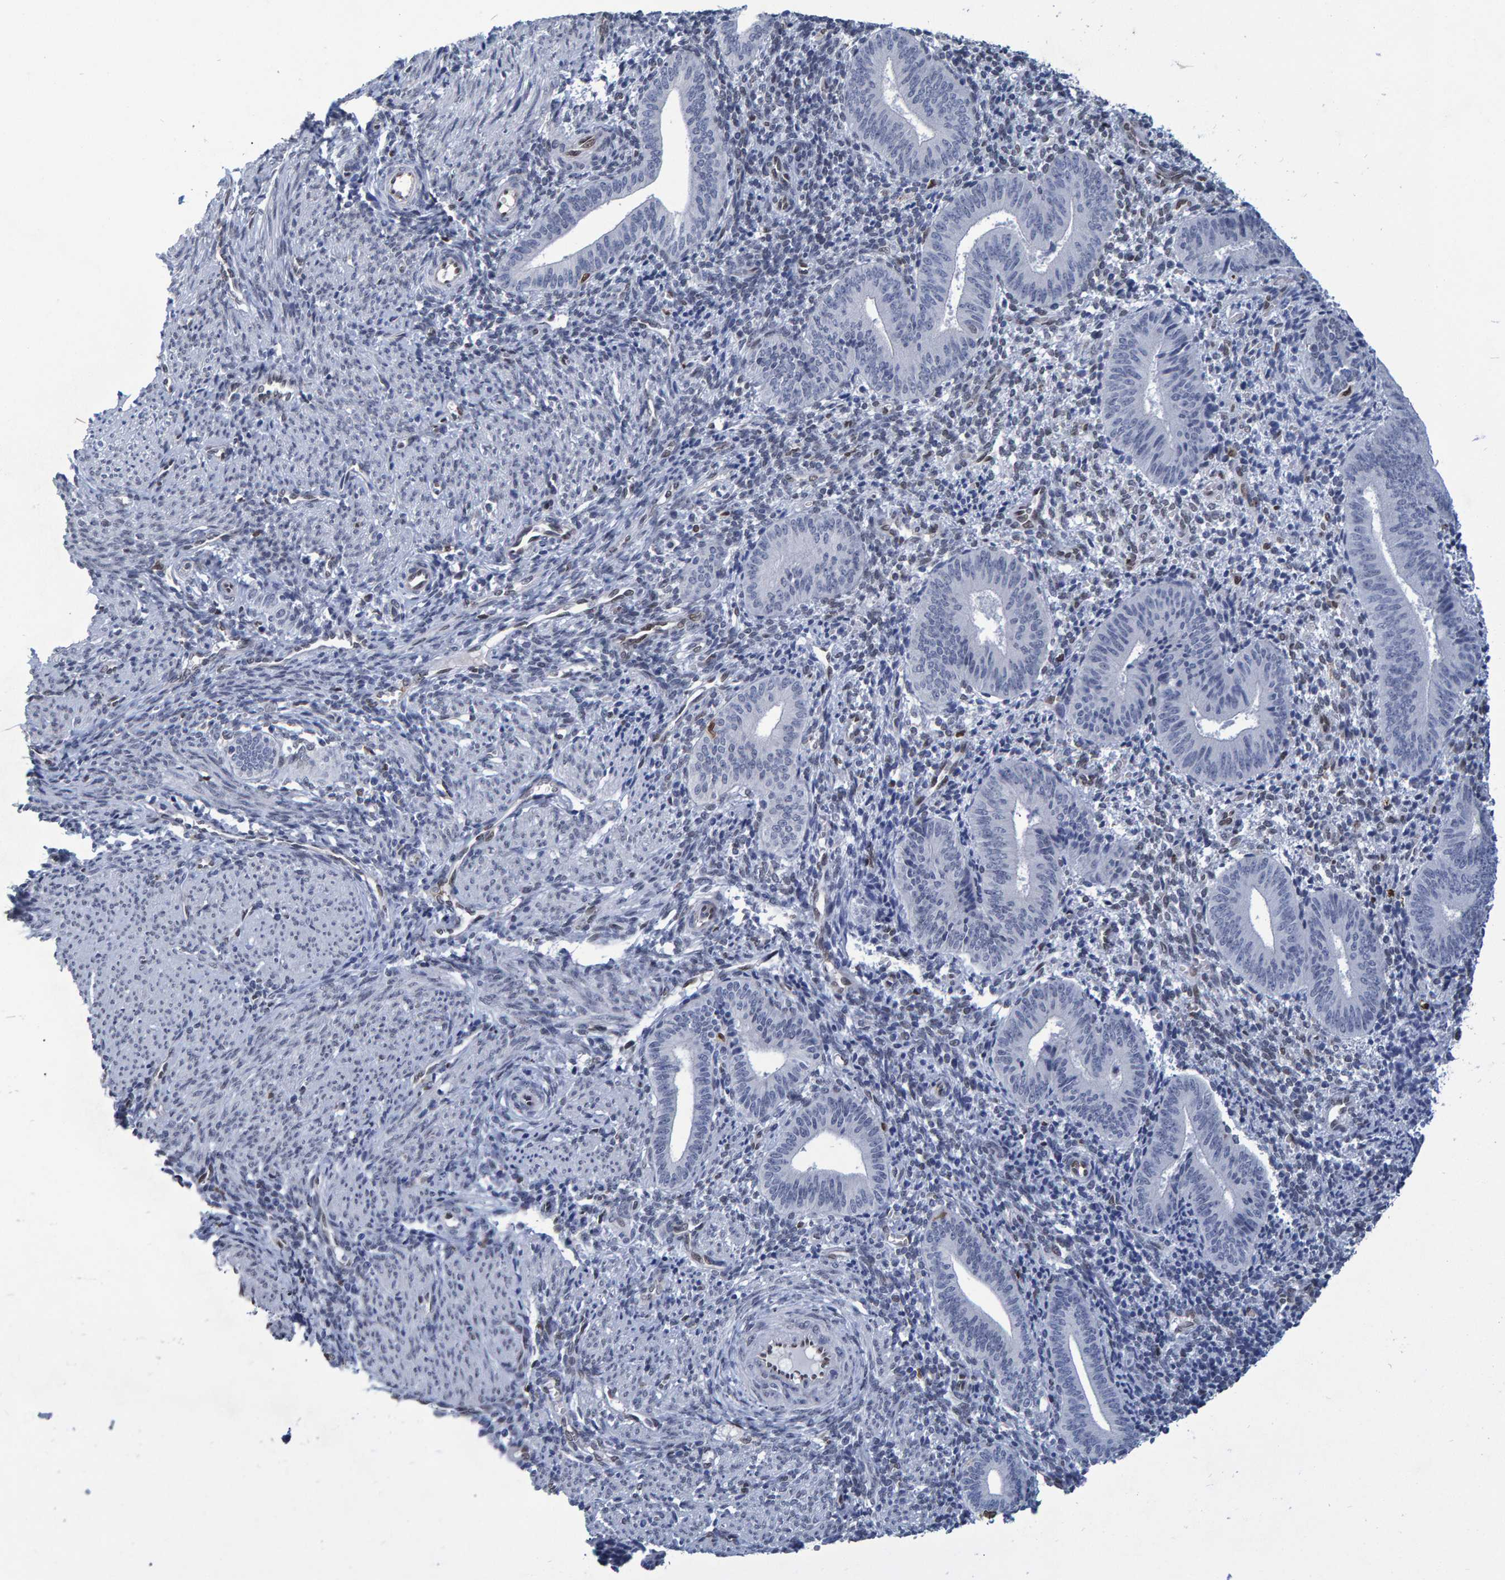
{"staining": {"intensity": "weak", "quantity": "25%-75%", "location": "nuclear"}, "tissue": "endometrium", "cell_type": "Cells in endometrial stroma", "image_type": "normal", "snomed": [{"axis": "morphology", "description": "Normal tissue, NOS"}, {"axis": "topography", "description": "Uterus"}, {"axis": "topography", "description": "Endometrium"}], "caption": "Endometrium stained for a protein (brown) displays weak nuclear positive staining in about 25%-75% of cells in endometrial stroma.", "gene": "QKI", "patient": {"sex": "female", "age": 33}}